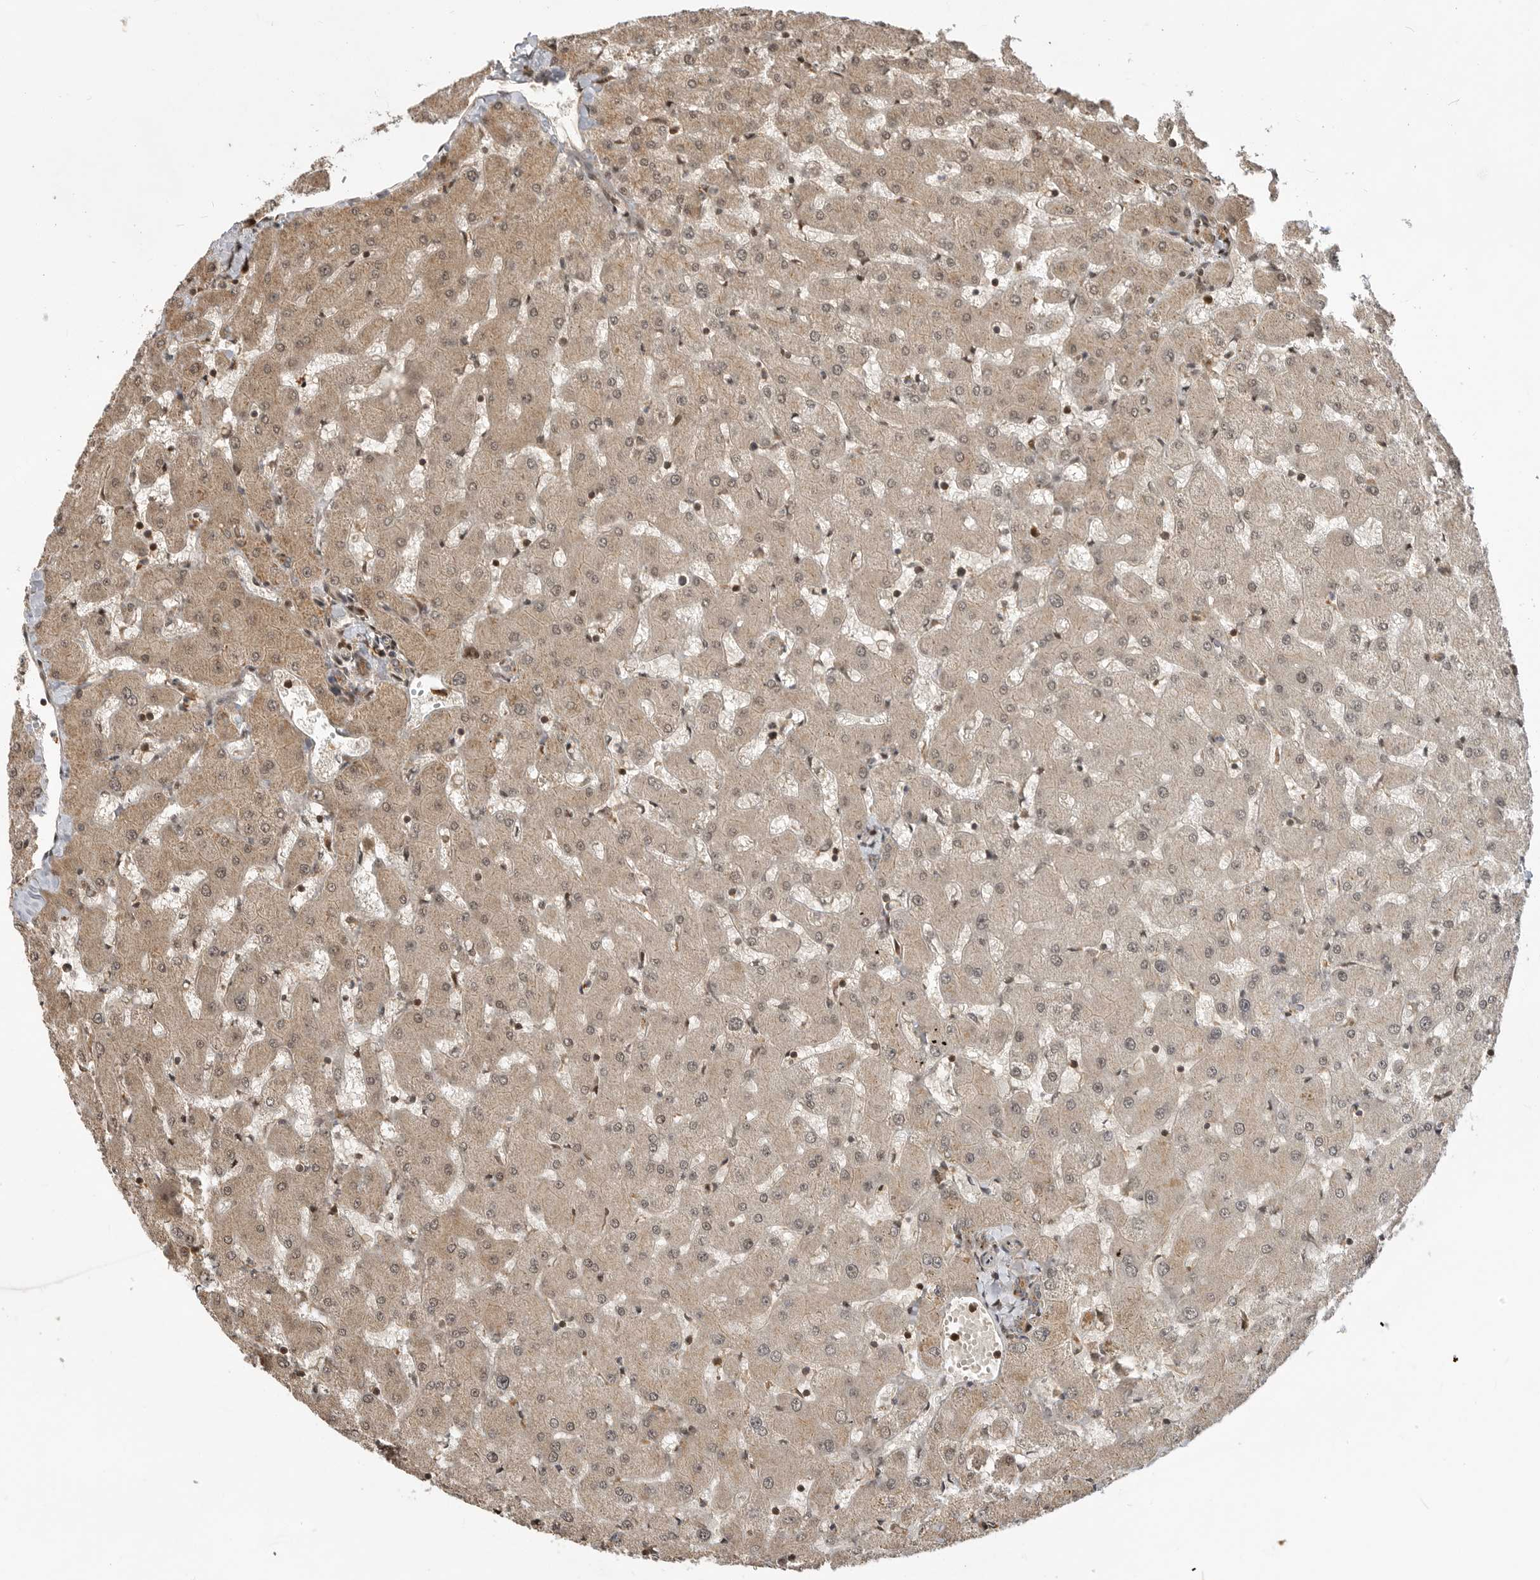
{"staining": {"intensity": "moderate", "quantity": ">75%", "location": "cytoplasmic/membranous"}, "tissue": "liver", "cell_type": "Cholangiocytes", "image_type": "normal", "snomed": [{"axis": "morphology", "description": "Normal tissue, NOS"}, {"axis": "topography", "description": "Liver"}], "caption": "Protein staining demonstrates moderate cytoplasmic/membranous positivity in about >75% of cholangiocytes in unremarkable liver. The staining is performed using DAB brown chromogen to label protein expression. The nuclei are counter-stained blue using hematoxylin.", "gene": "ADPRS", "patient": {"sex": "female", "age": 63}}